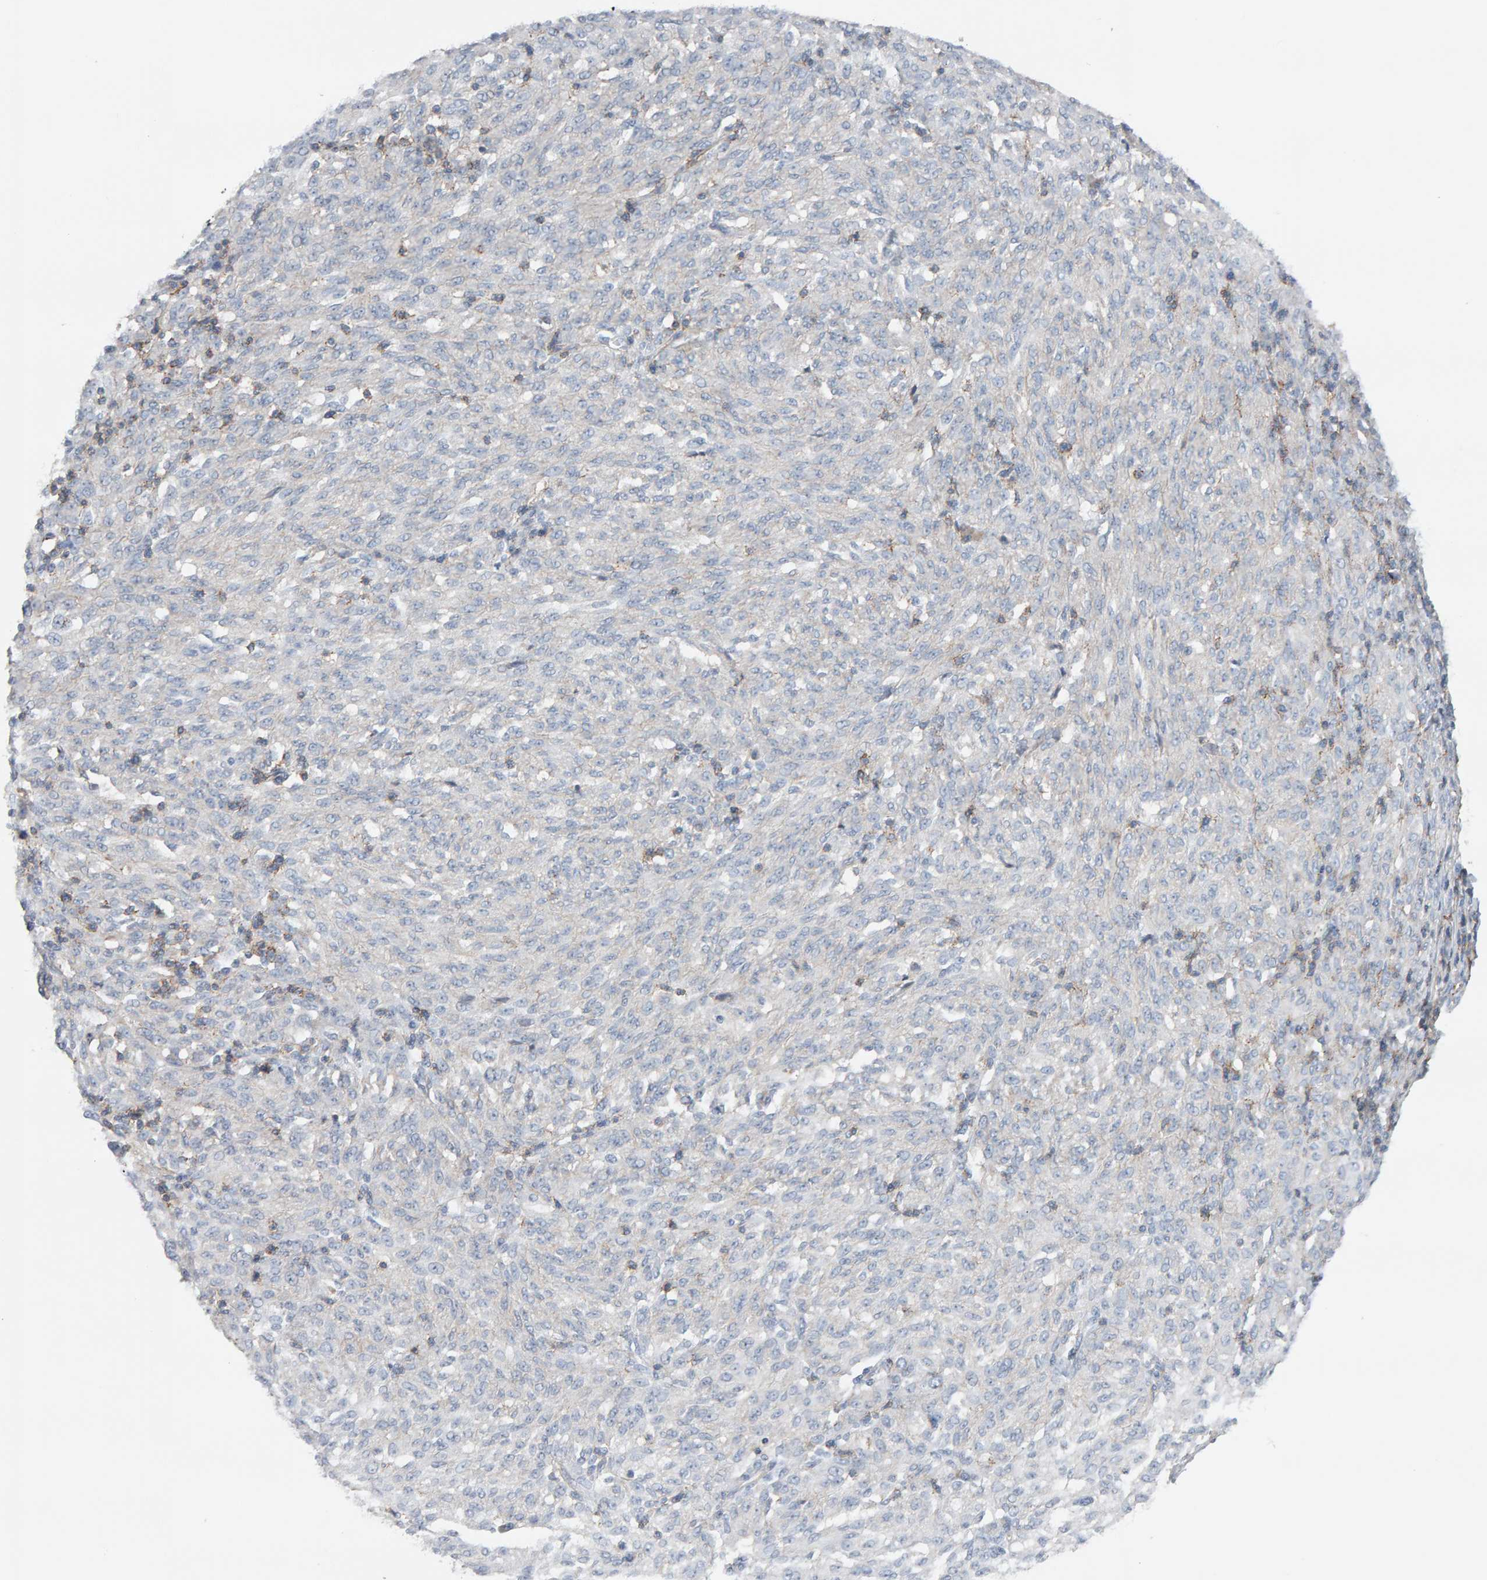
{"staining": {"intensity": "negative", "quantity": "none", "location": "none"}, "tissue": "melanoma", "cell_type": "Tumor cells", "image_type": "cancer", "snomed": [{"axis": "morphology", "description": "Malignant melanoma, NOS"}, {"axis": "topography", "description": "Skin"}], "caption": "There is no significant expression in tumor cells of melanoma. Nuclei are stained in blue.", "gene": "FYN", "patient": {"sex": "female", "age": 72}}